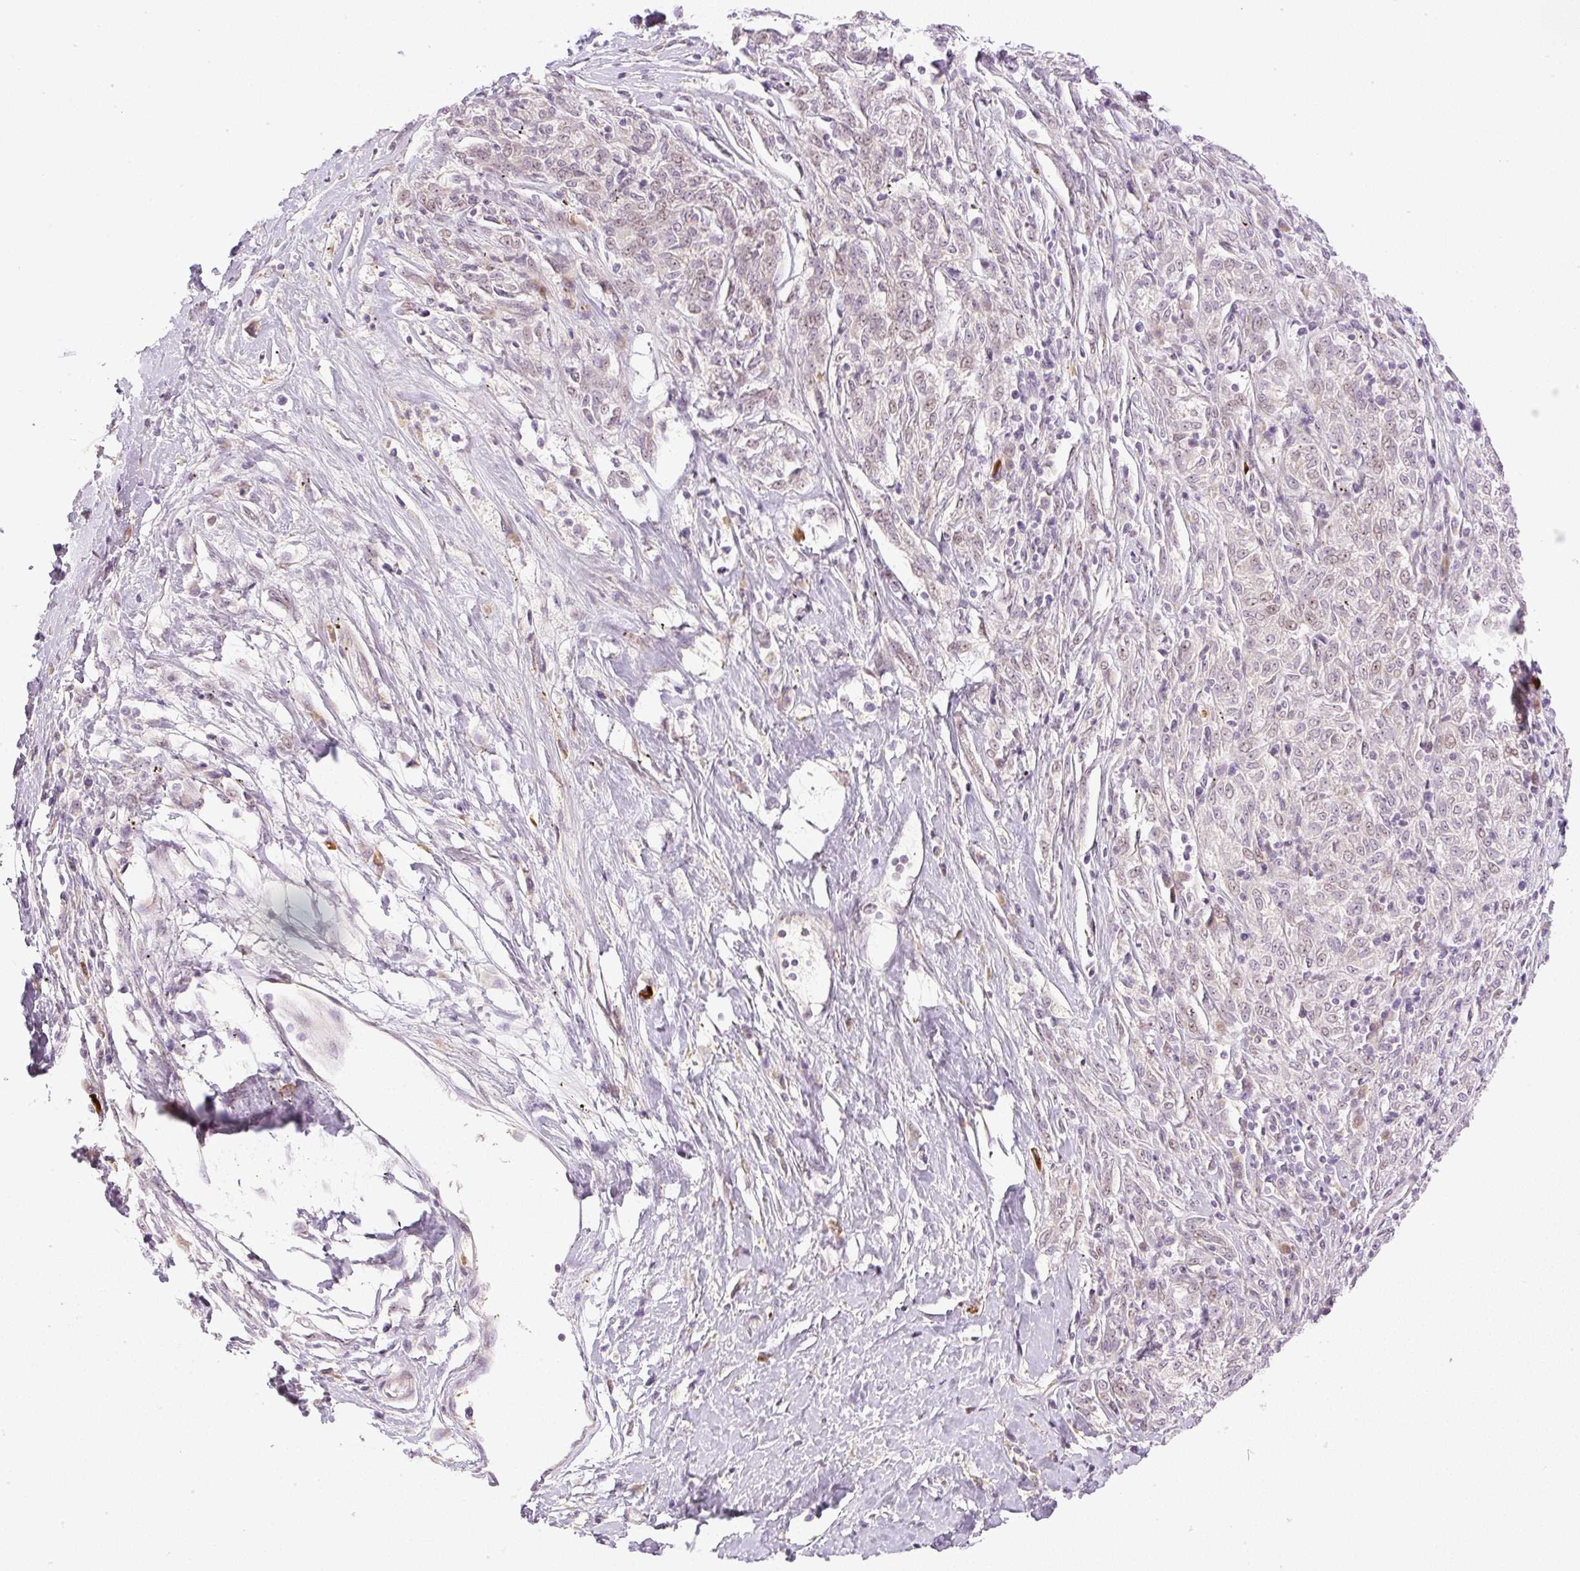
{"staining": {"intensity": "weak", "quantity": "25%-75%", "location": "nuclear"}, "tissue": "melanoma", "cell_type": "Tumor cells", "image_type": "cancer", "snomed": [{"axis": "morphology", "description": "Malignant melanoma, NOS"}, {"axis": "topography", "description": "Skin"}], "caption": "A micrograph of malignant melanoma stained for a protein demonstrates weak nuclear brown staining in tumor cells.", "gene": "AAR2", "patient": {"sex": "female", "age": 72}}